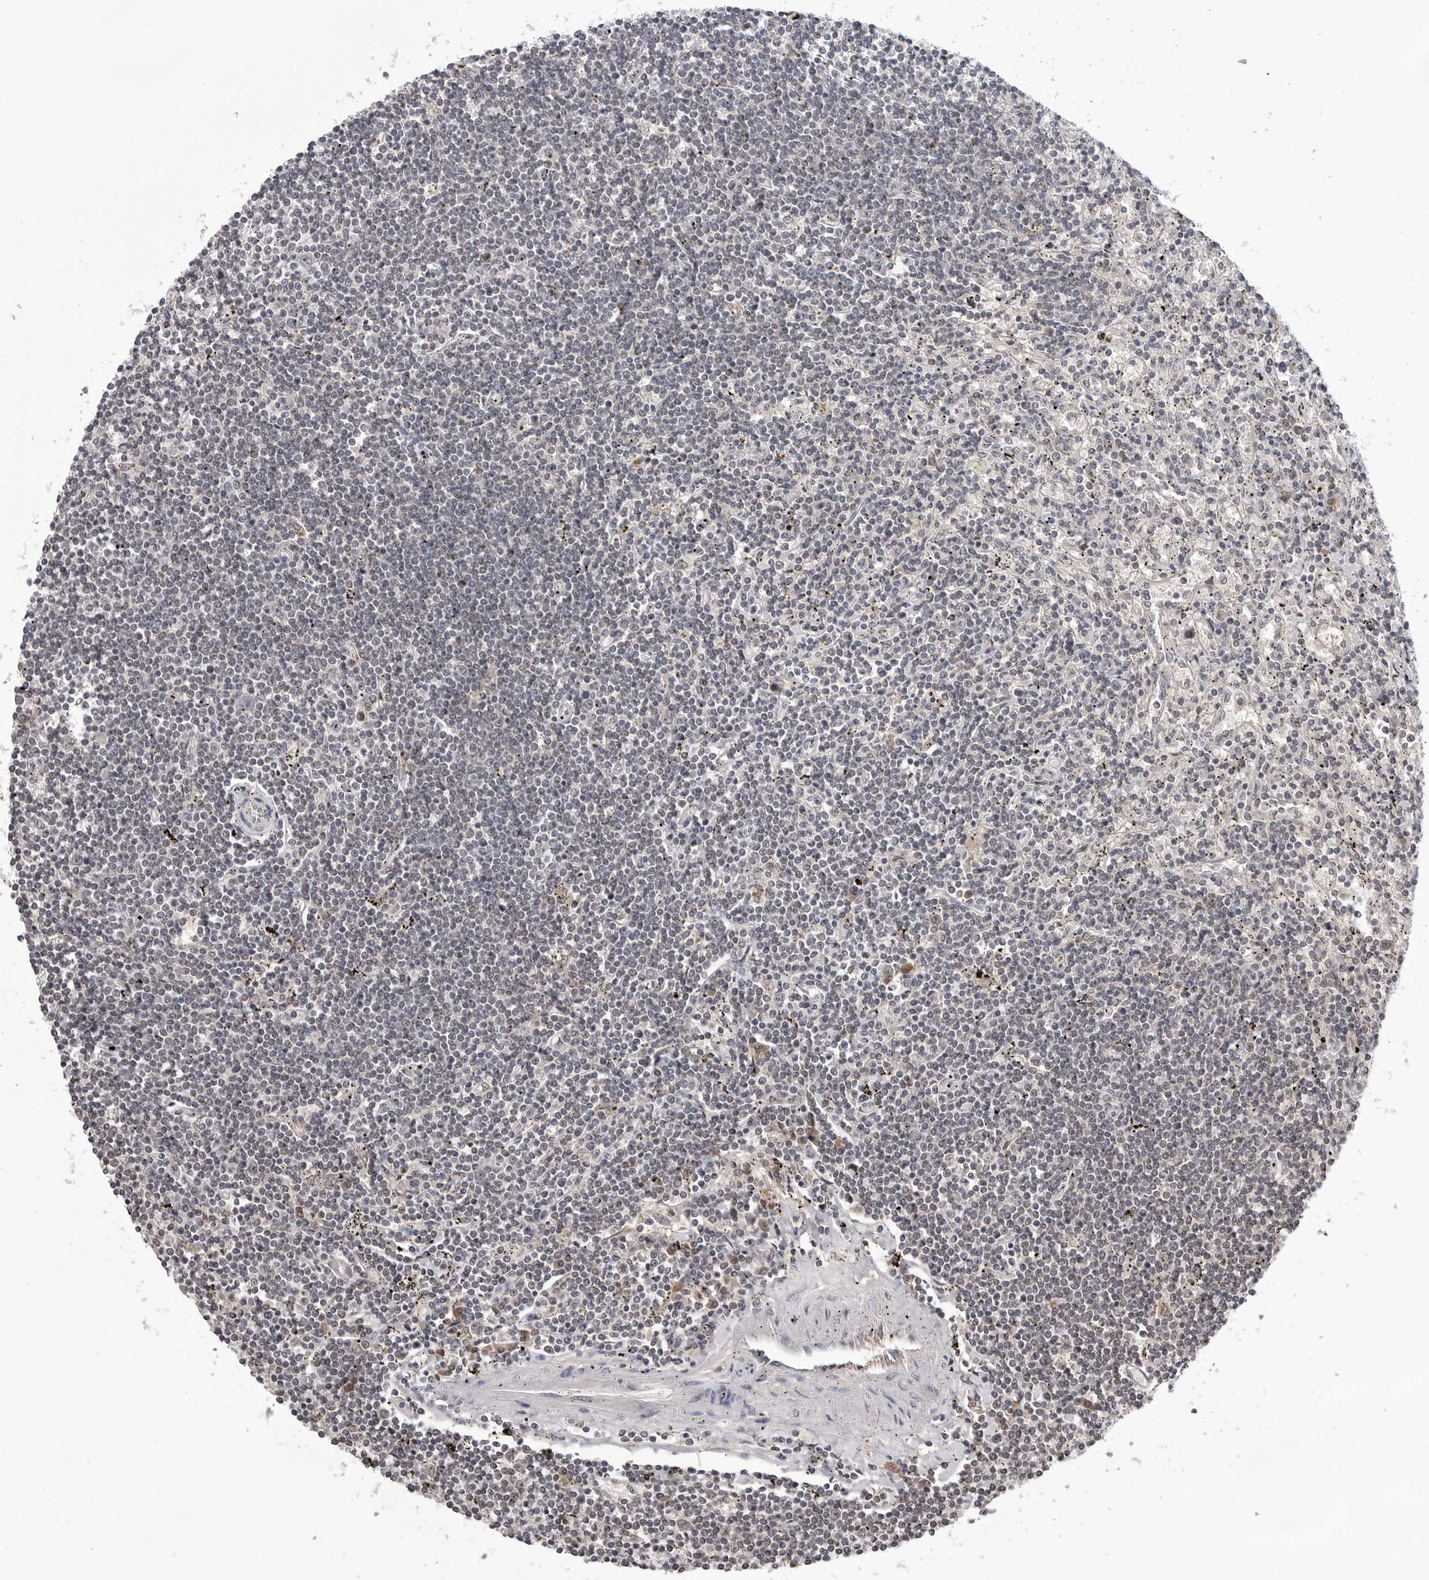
{"staining": {"intensity": "negative", "quantity": "none", "location": "none"}, "tissue": "lymphoma", "cell_type": "Tumor cells", "image_type": "cancer", "snomed": [{"axis": "morphology", "description": "Malignant lymphoma, non-Hodgkin's type, Low grade"}, {"axis": "topography", "description": "Spleen"}], "caption": "DAB immunohistochemical staining of low-grade malignant lymphoma, non-Hodgkin's type exhibits no significant staining in tumor cells.", "gene": "CDK20", "patient": {"sex": "male", "age": 76}}